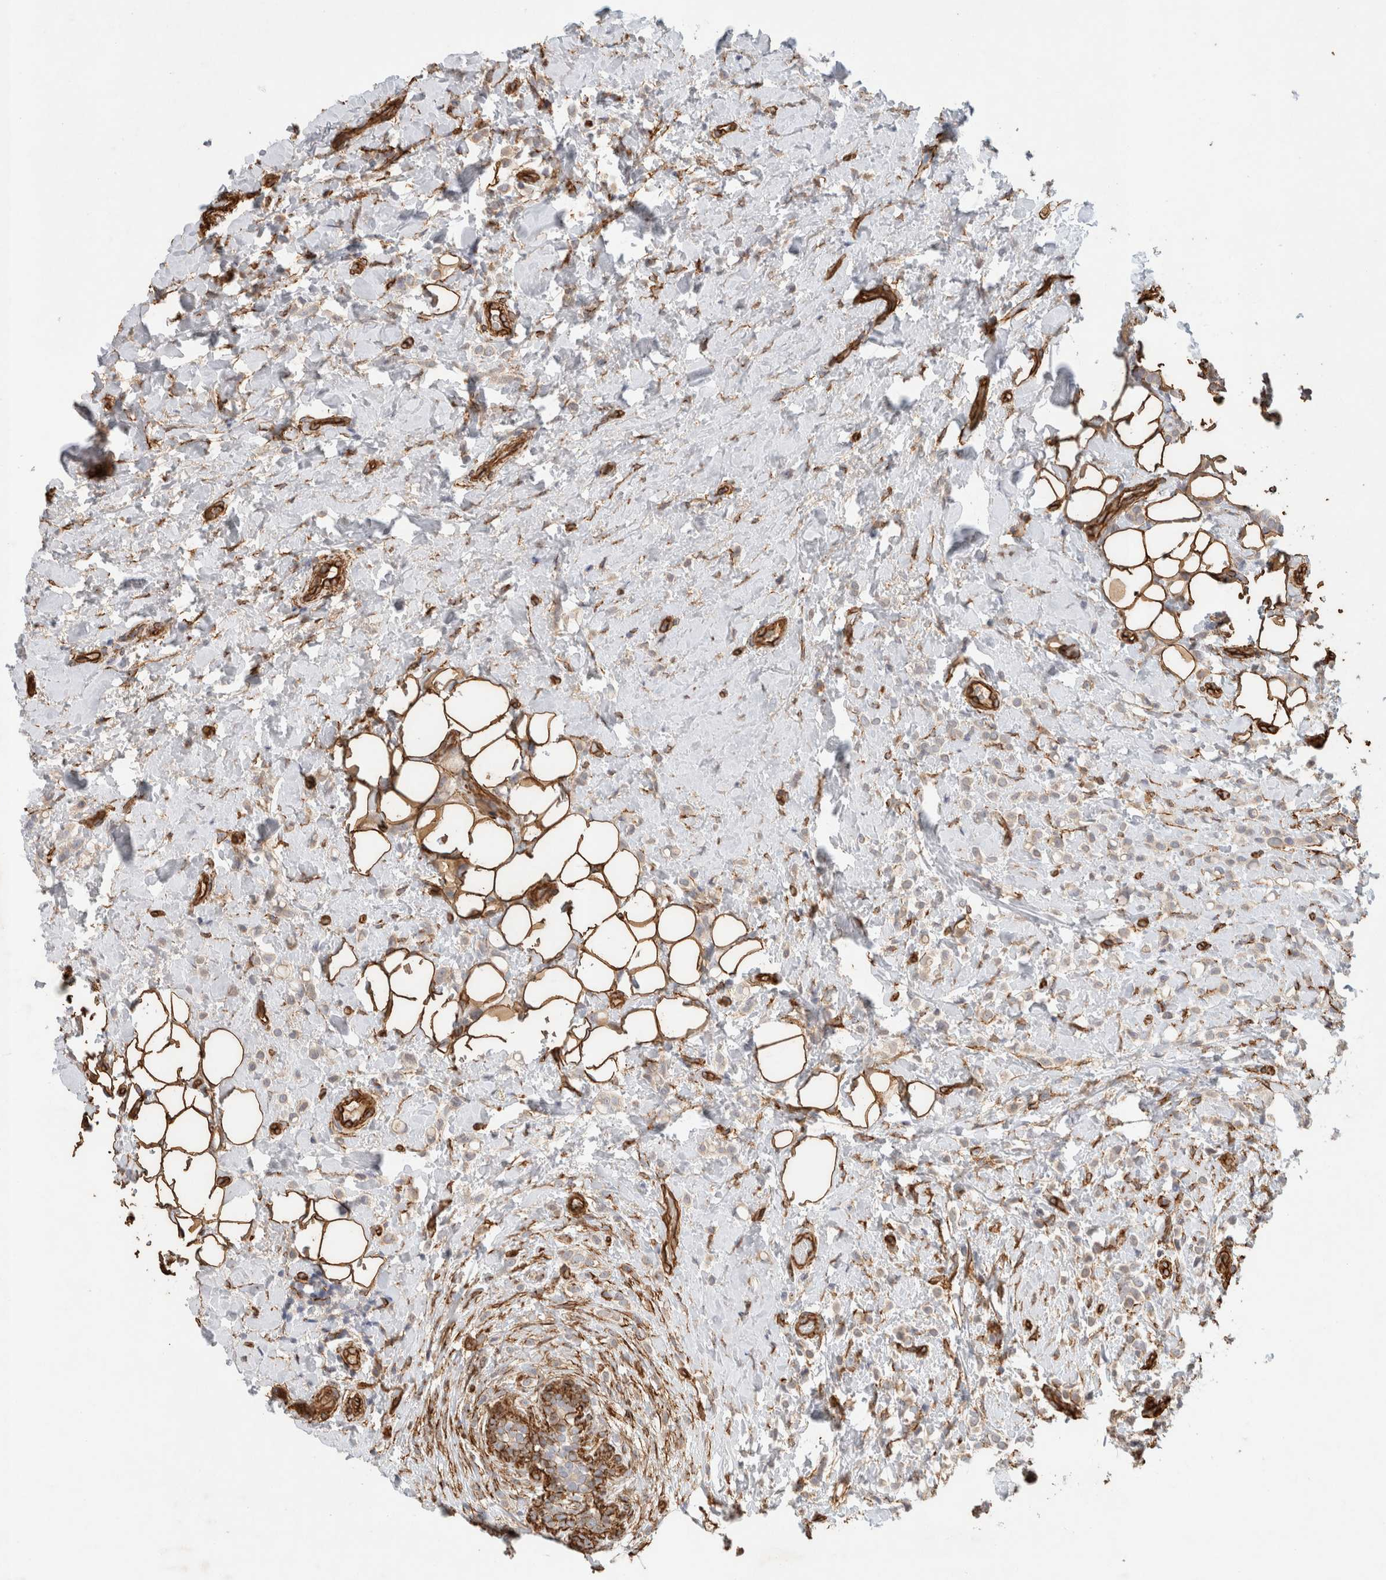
{"staining": {"intensity": "weak", "quantity": ">75%", "location": "cytoplasmic/membranous"}, "tissue": "breast cancer", "cell_type": "Tumor cells", "image_type": "cancer", "snomed": [{"axis": "morphology", "description": "Normal tissue, NOS"}, {"axis": "morphology", "description": "Lobular carcinoma"}, {"axis": "topography", "description": "Breast"}], "caption": "Human breast cancer stained with a brown dye displays weak cytoplasmic/membranous positive expression in about >75% of tumor cells.", "gene": "JMJD4", "patient": {"sex": "female", "age": 50}}